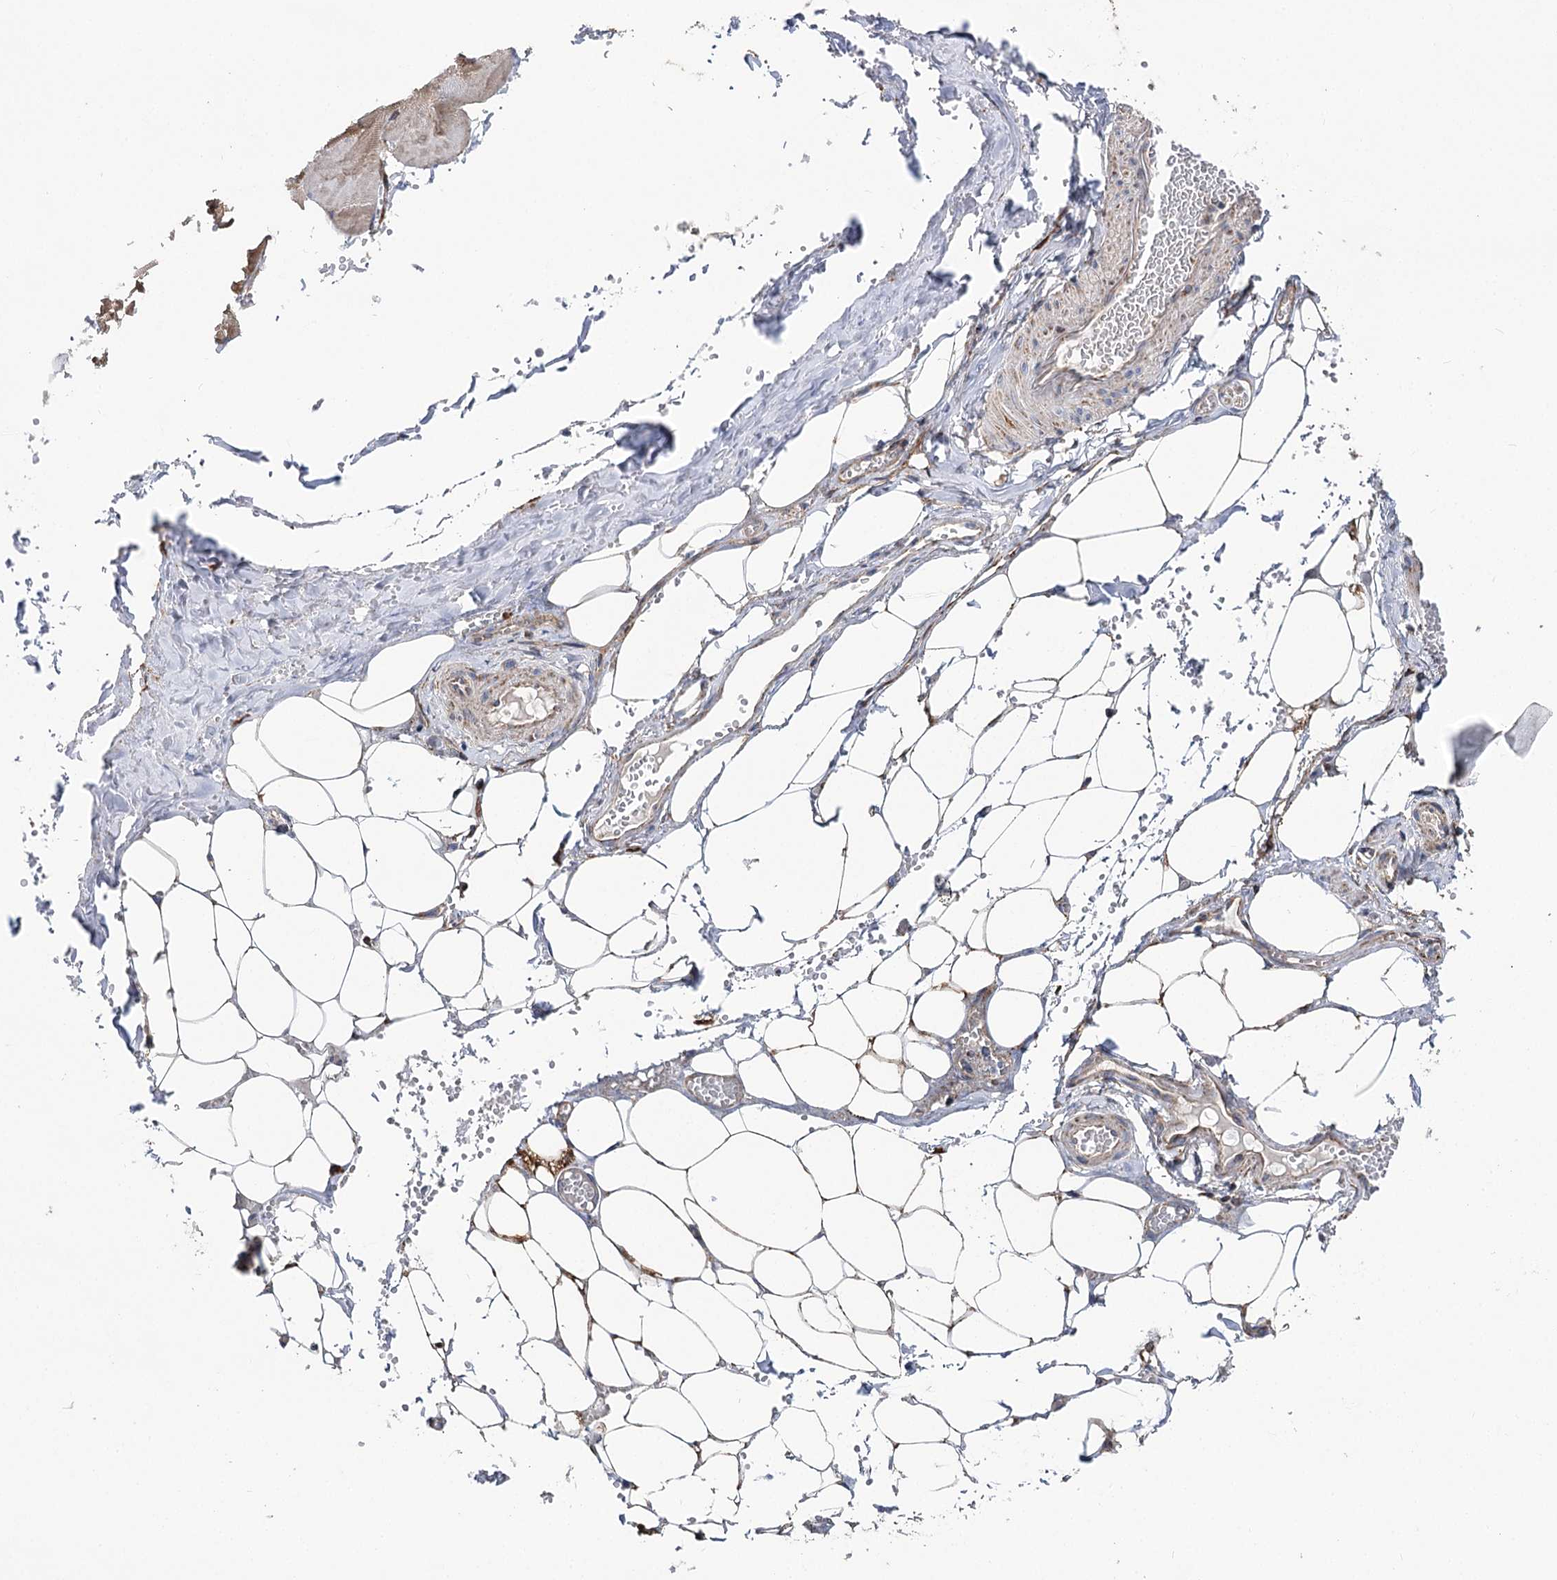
{"staining": {"intensity": "negative", "quantity": "none", "location": "none"}, "tissue": "adipose tissue", "cell_type": "Adipocytes", "image_type": "normal", "snomed": [{"axis": "morphology", "description": "Normal tissue, NOS"}, {"axis": "topography", "description": "Skeletal muscle"}, {"axis": "topography", "description": "Peripheral nerve tissue"}], "caption": "This is a photomicrograph of IHC staining of benign adipose tissue, which shows no staining in adipocytes.", "gene": "MSANTD2", "patient": {"sex": "female", "age": 55}}